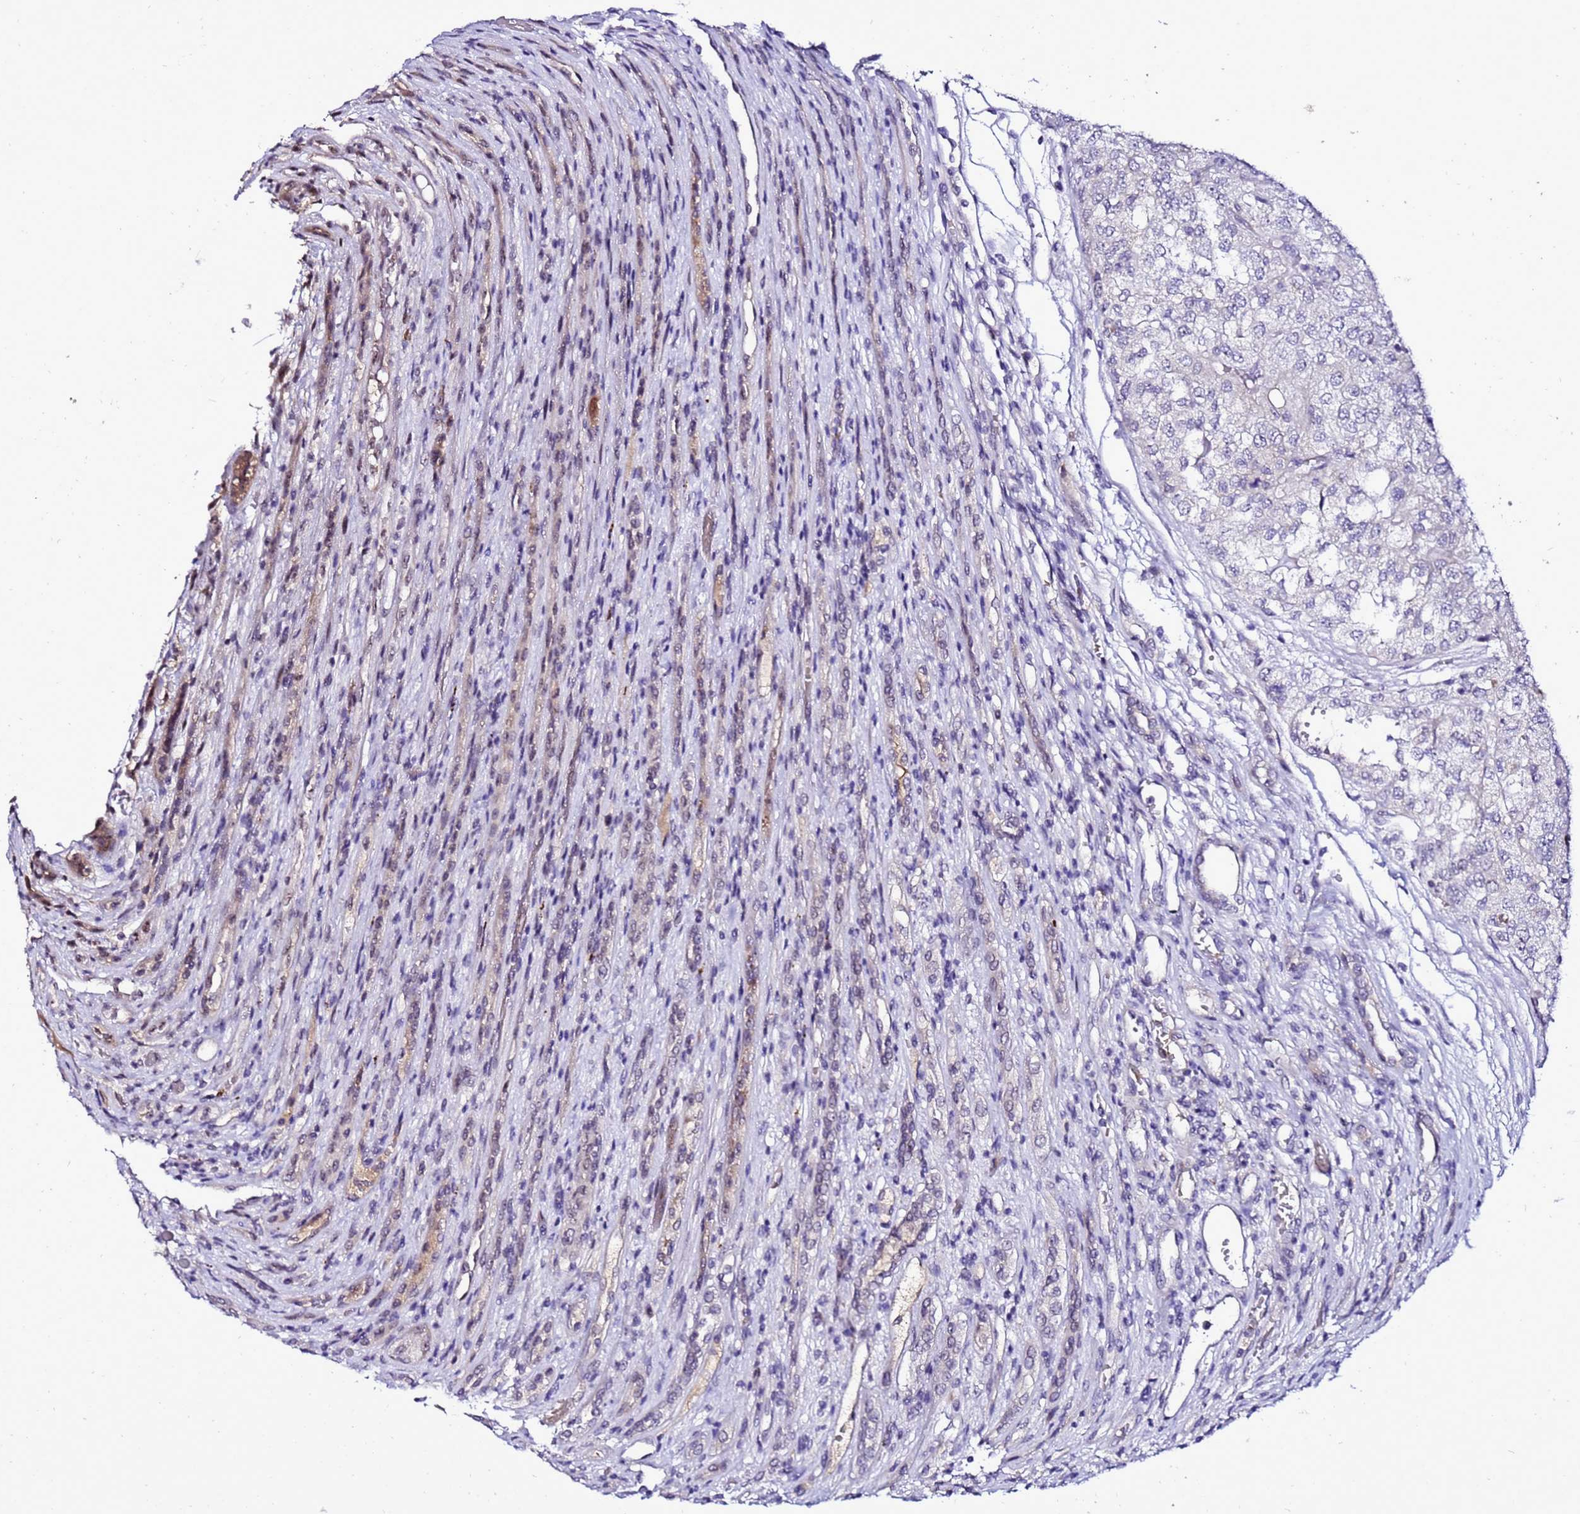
{"staining": {"intensity": "negative", "quantity": "none", "location": "none"}, "tissue": "renal cancer", "cell_type": "Tumor cells", "image_type": "cancer", "snomed": [{"axis": "morphology", "description": "Adenocarcinoma, NOS"}, {"axis": "topography", "description": "Kidney"}], "caption": "Human renal cancer (adenocarcinoma) stained for a protein using immunohistochemistry (IHC) reveals no positivity in tumor cells.", "gene": "C19orf47", "patient": {"sex": "female", "age": 54}}